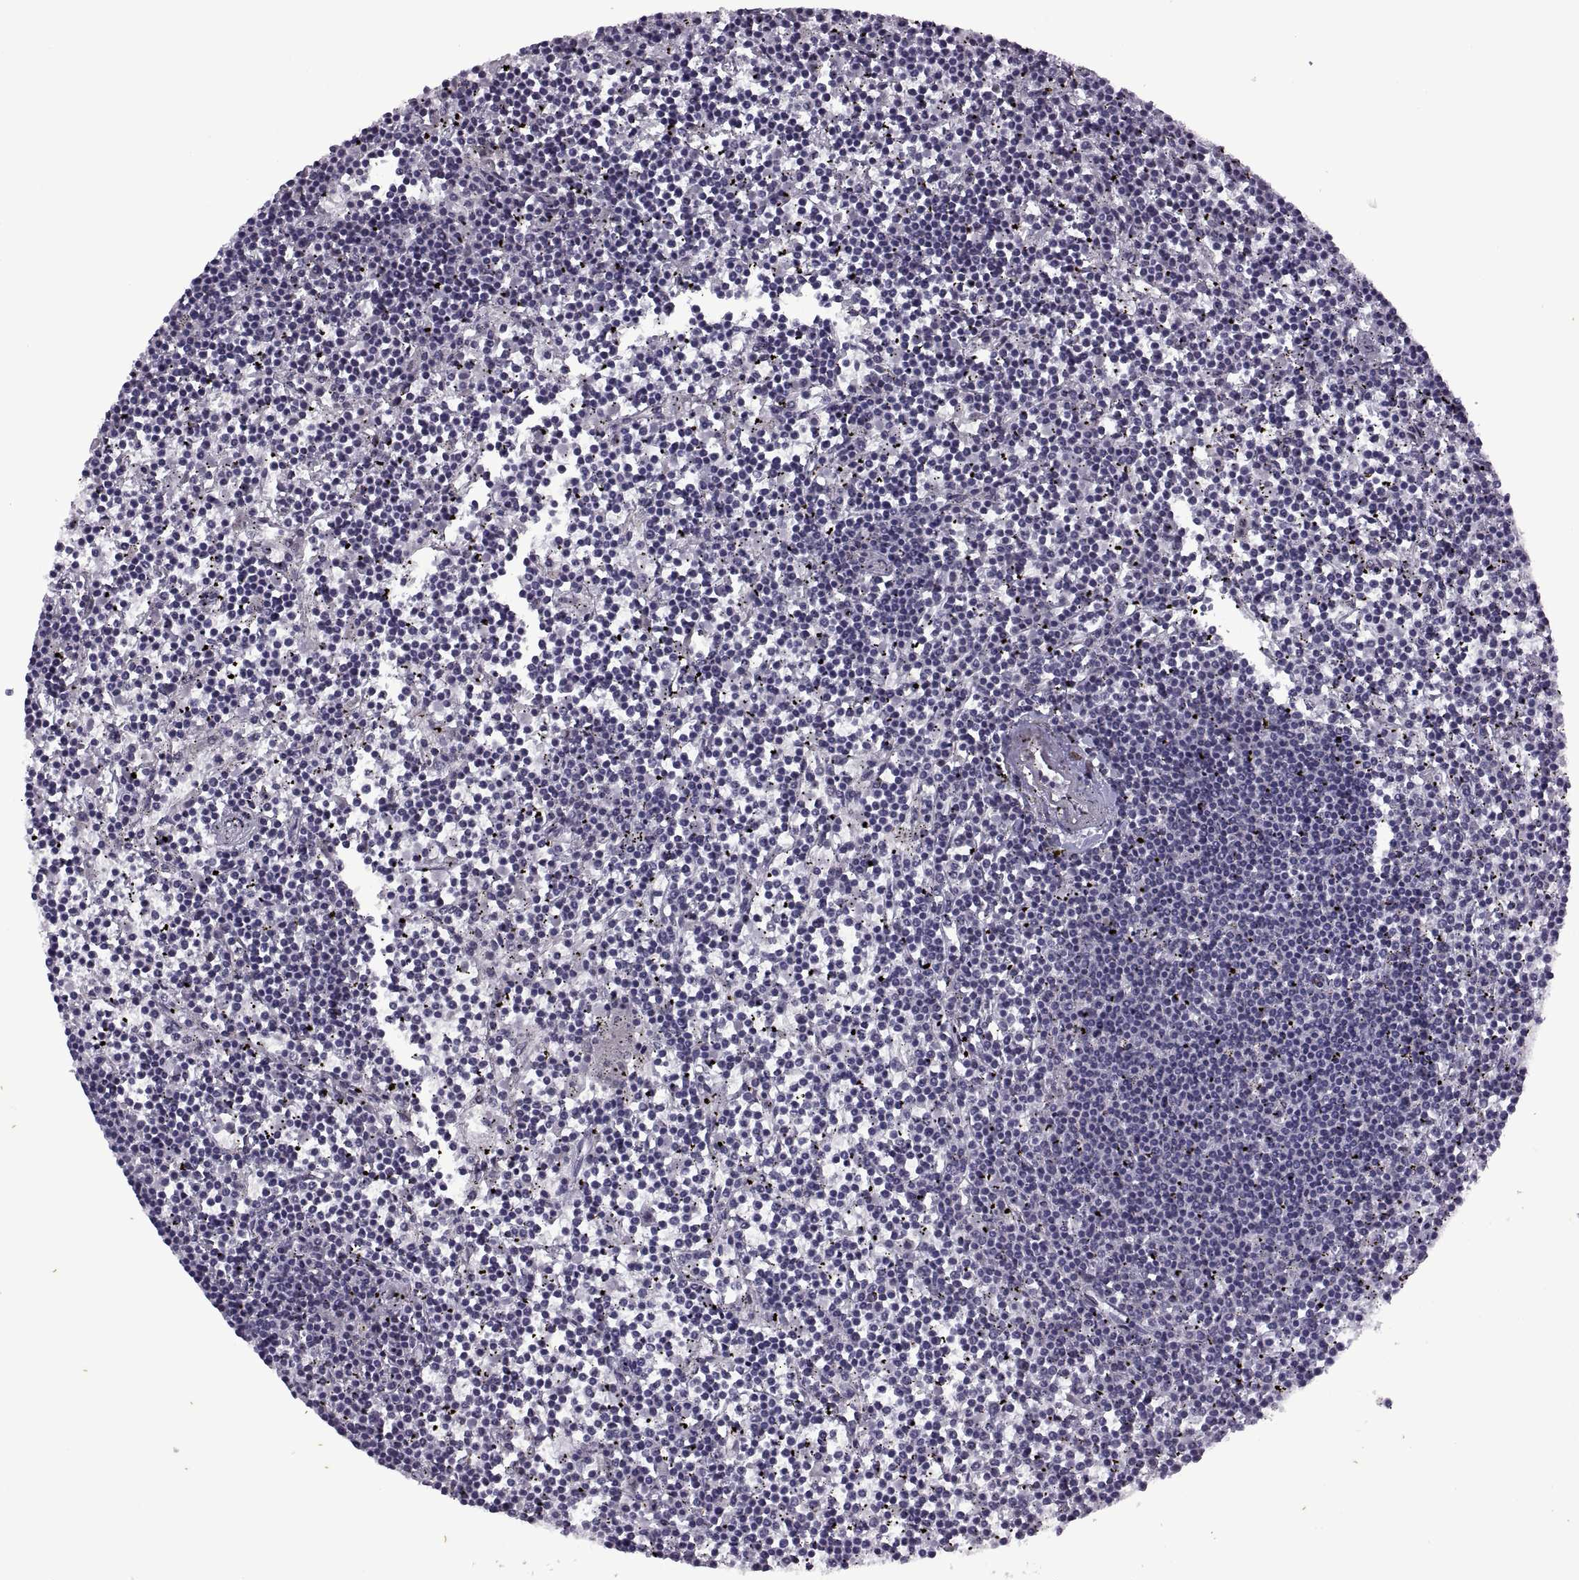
{"staining": {"intensity": "negative", "quantity": "none", "location": "none"}, "tissue": "lymphoma", "cell_type": "Tumor cells", "image_type": "cancer", "snomed": [{"axis": "morphology", "description": "Malignant lymphoma, non-Hodgkin's type, Low grade"}, {"axis": "topography", "description": "Spleen"}], "caption": "Immunohistochemical staining of low-grade malignant lymphoma, non-Hodgkin's type shows no significant positivity in tumor cells.", "gene": "RIPK4", "patient": {"sex": "female", "age": 19}}